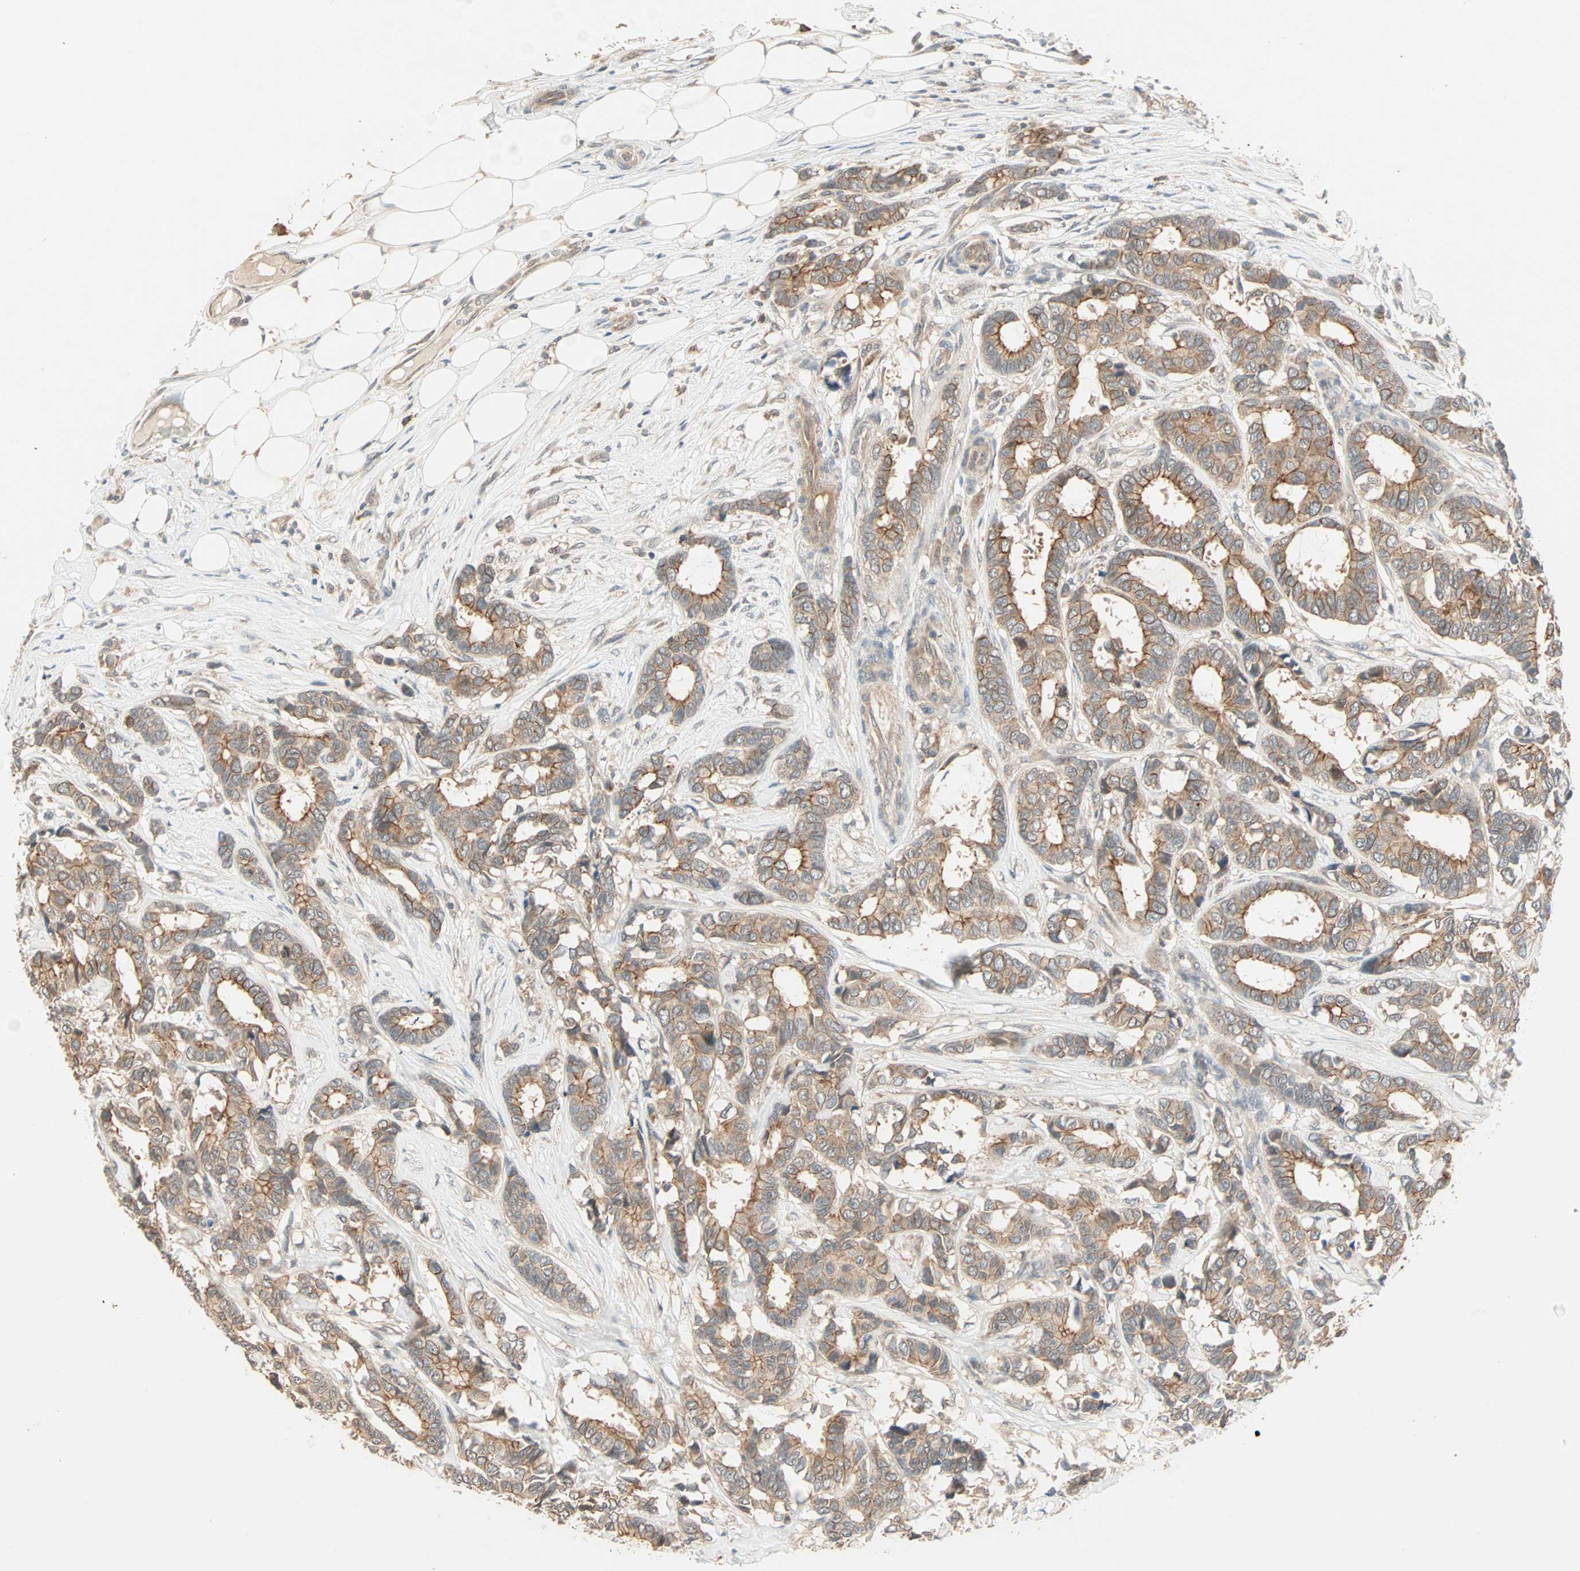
{"staining": {"intensity": "moderate", "quantity": ">75%", "location": "cytoplasmic/membranous"}, "tissue": "breast cancer", "cell_type": "Tumor cells", "image_type": "cancer", "snomed": [{"axis": "morphology", "description": "Duct carcinoma"}, {"axis": "topography", "description": "Breast"}], "caption": "A high-resolution photomicrograph shows IHC staining of breast cancer, which reveals moderate cytoplasmic/membranous expression in approximately >75% of tumor cells. Immunohistochemistry stains the protein of interest in brown and the nuclei are stained blue.", "gene": "TTF2", "patient": {"sex": "female", "age": 87}}